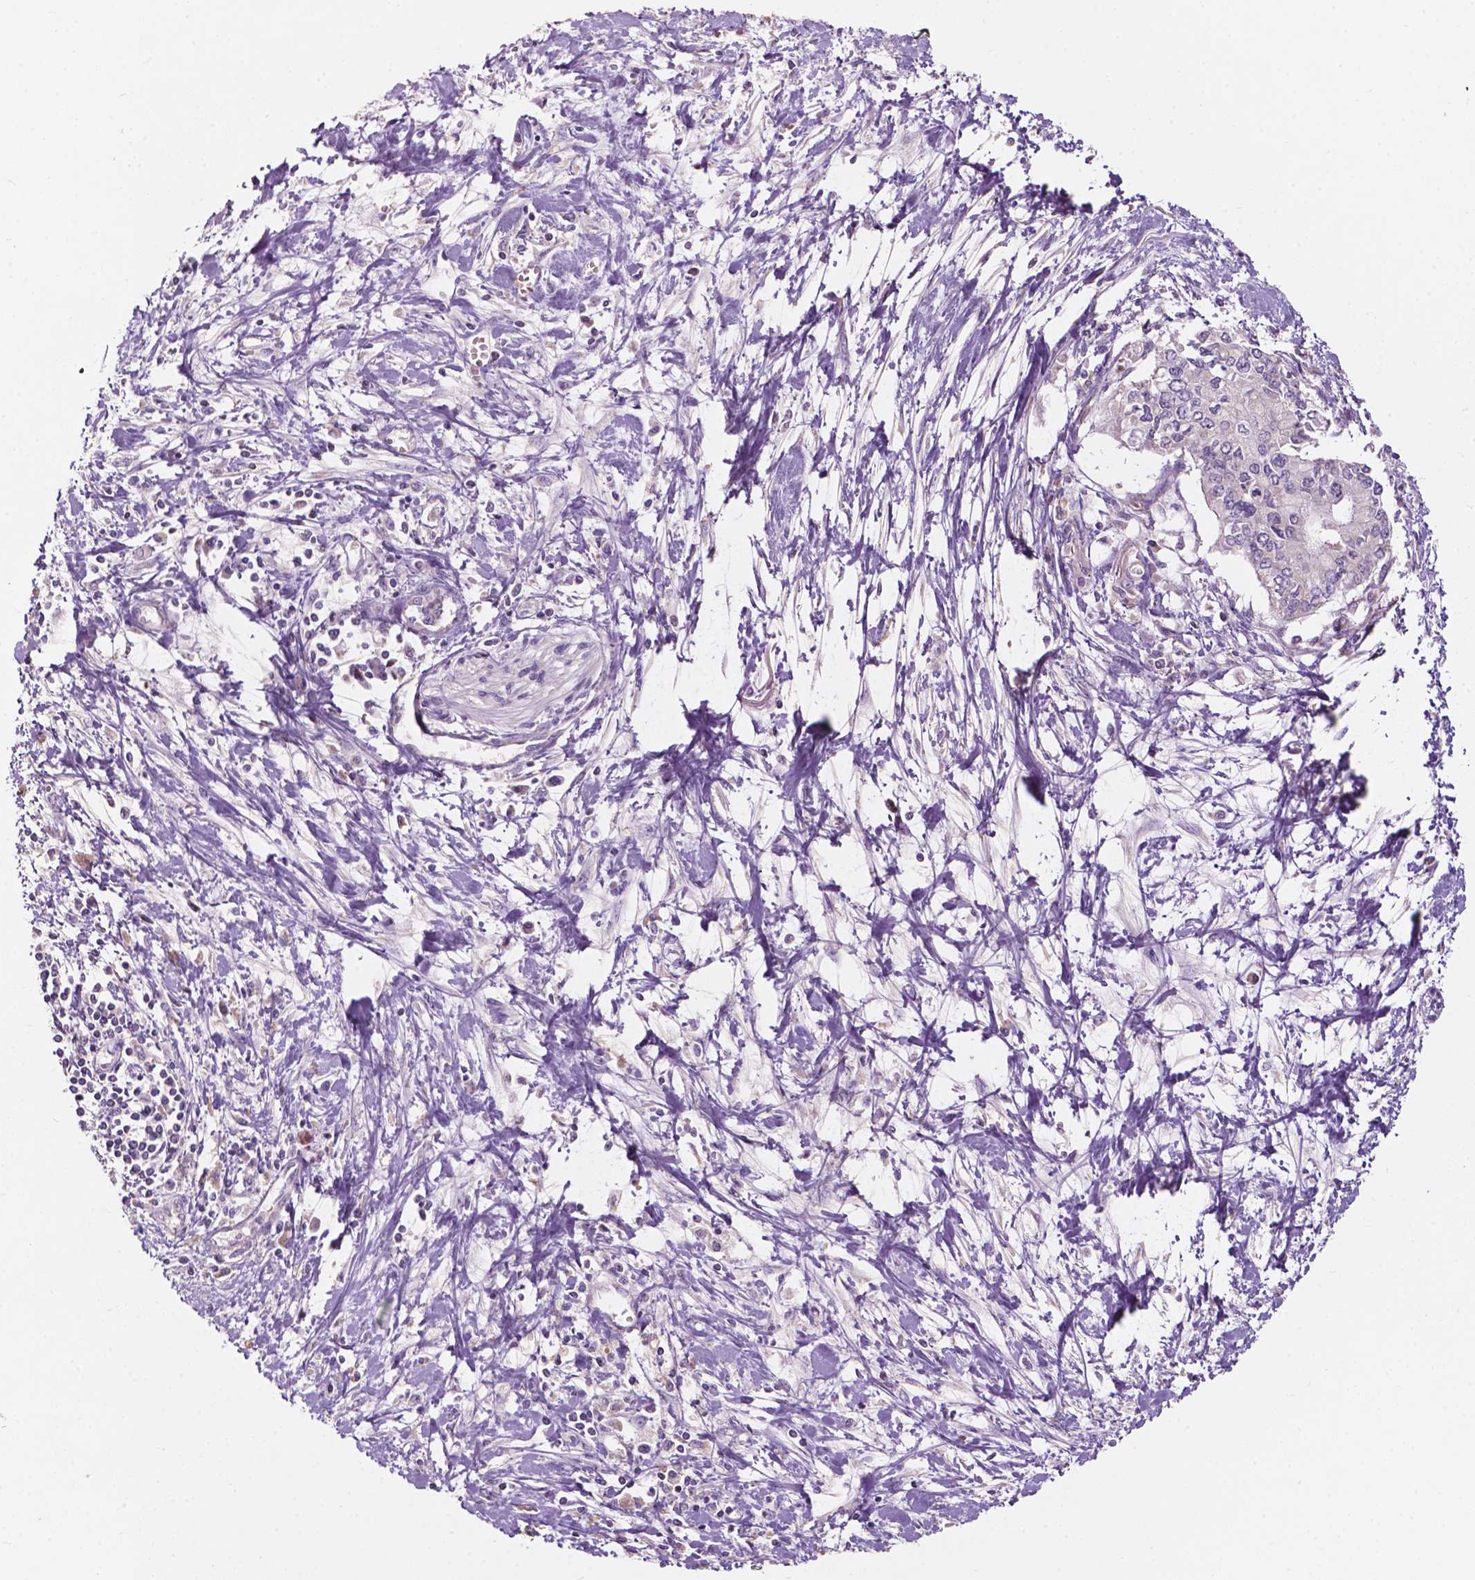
{"staining": {"intensity": "negative", "quantity": "none", "location": "none"}, "tissue": "pancreatic cancer", "cell_type": "Tumor cells", "image_type": "cancer", "snomed": [{"axis": "morphology", "description": "Adenocarcinoma, NOS"}, {"axis": "topography", "description": "Pancreas"}], "caption": "Immunohistochemical staining of human pancreatic cancer (adenocarcinoma) displays no significant positivity in tumor cells.", "gene": "NDUFS1", "patient": {"sex": "female", "age": 61}}